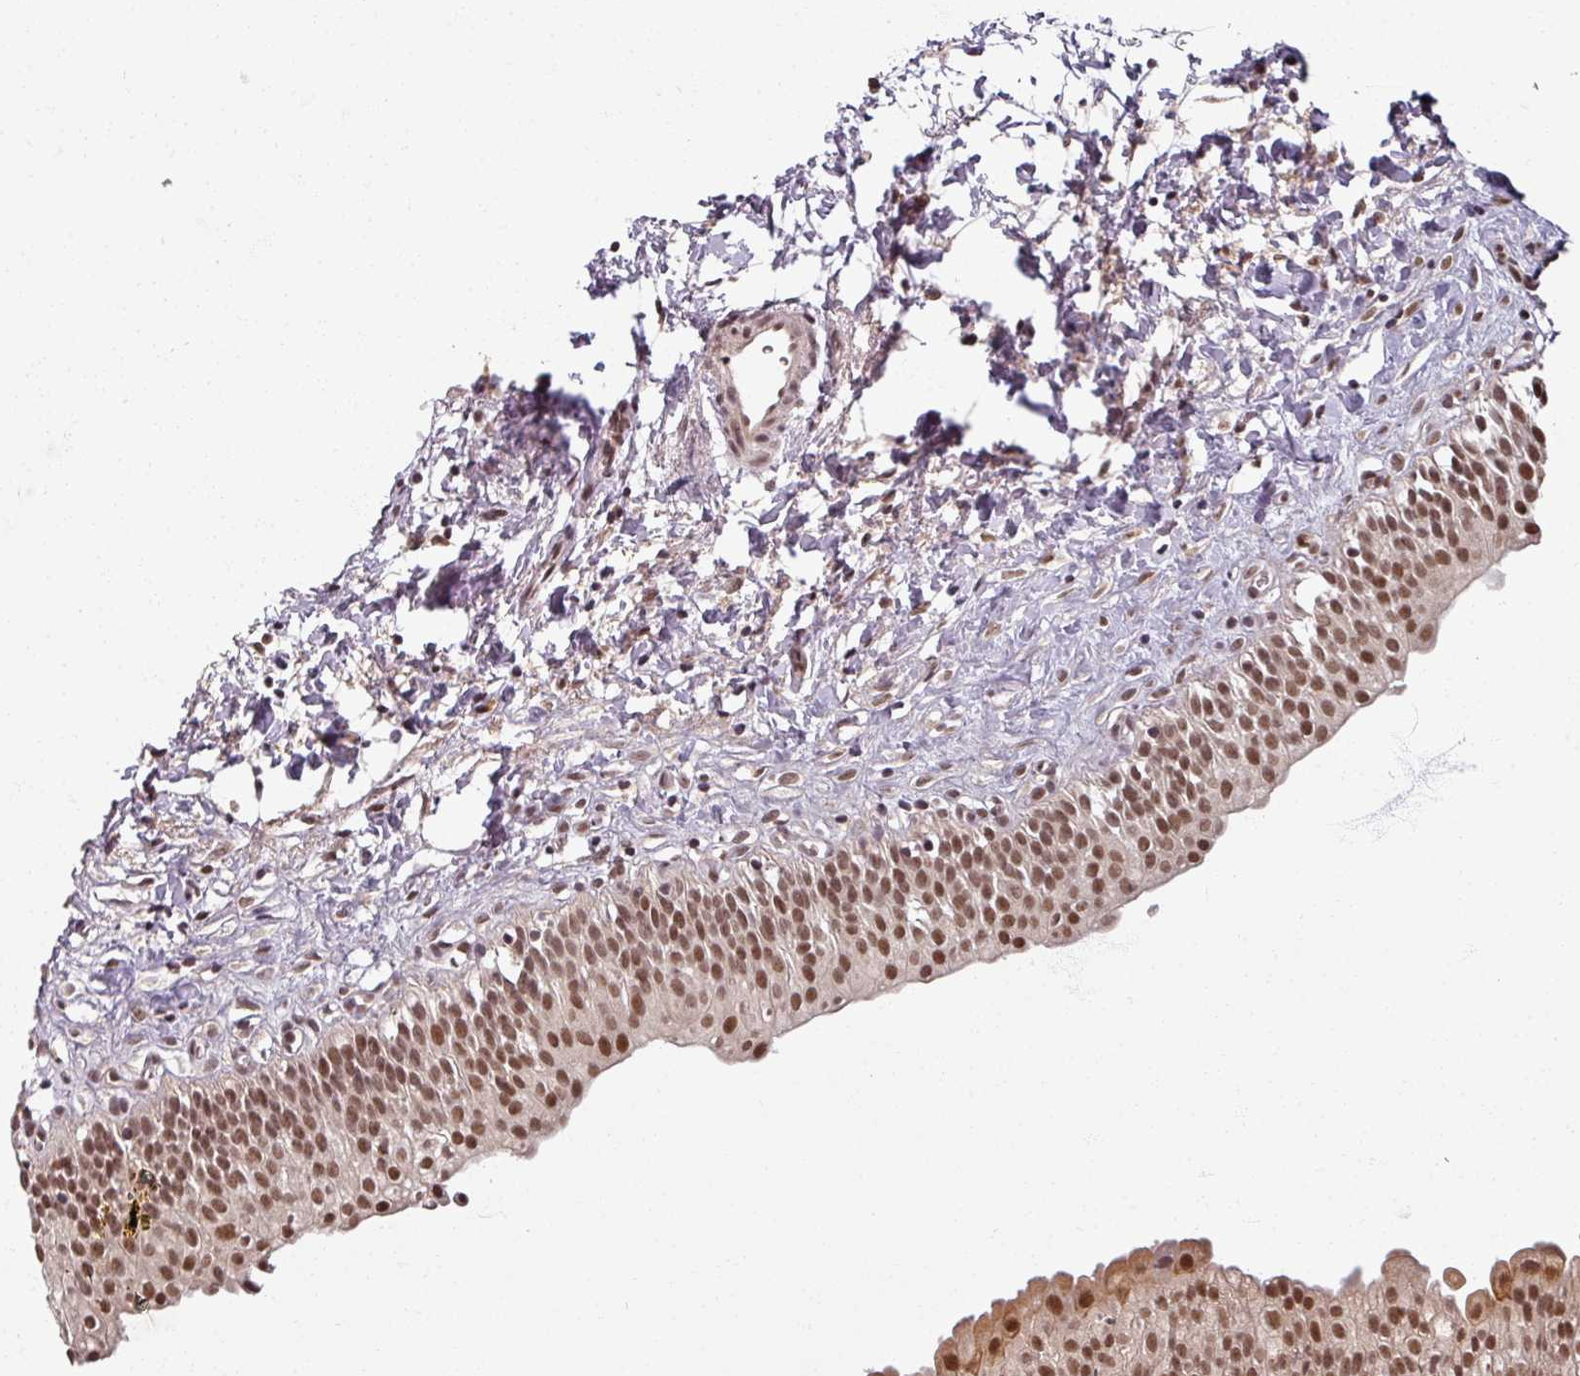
{"staining": {"intensity": "moderate", "quantity": ">75%", "location": "cytoplasmic/membranous,nuclear"}, "tissue": "urinary bladder", "cell_type": "Urothelial cells", "image_type": "normal", "snomed": [{"axis": "morphology", "description": "Normal tissue, NOS"}, {"axis": "topography", "description": "Urinary bladder"}], "caption": "The photomicrograph exhibits immunohistochemical staining of unremarkable urinary bladder. There is moderate cytoplasmic/membranous,nuclear staining is appreciated in approximately >75% of urothelial cells. (DAB (3,3'-diaminobenzidine) = brown stain, brightfield microscopy at high magnification).", "gene": "POLR2G", "patient": {"sex": "male", "age": 51}}